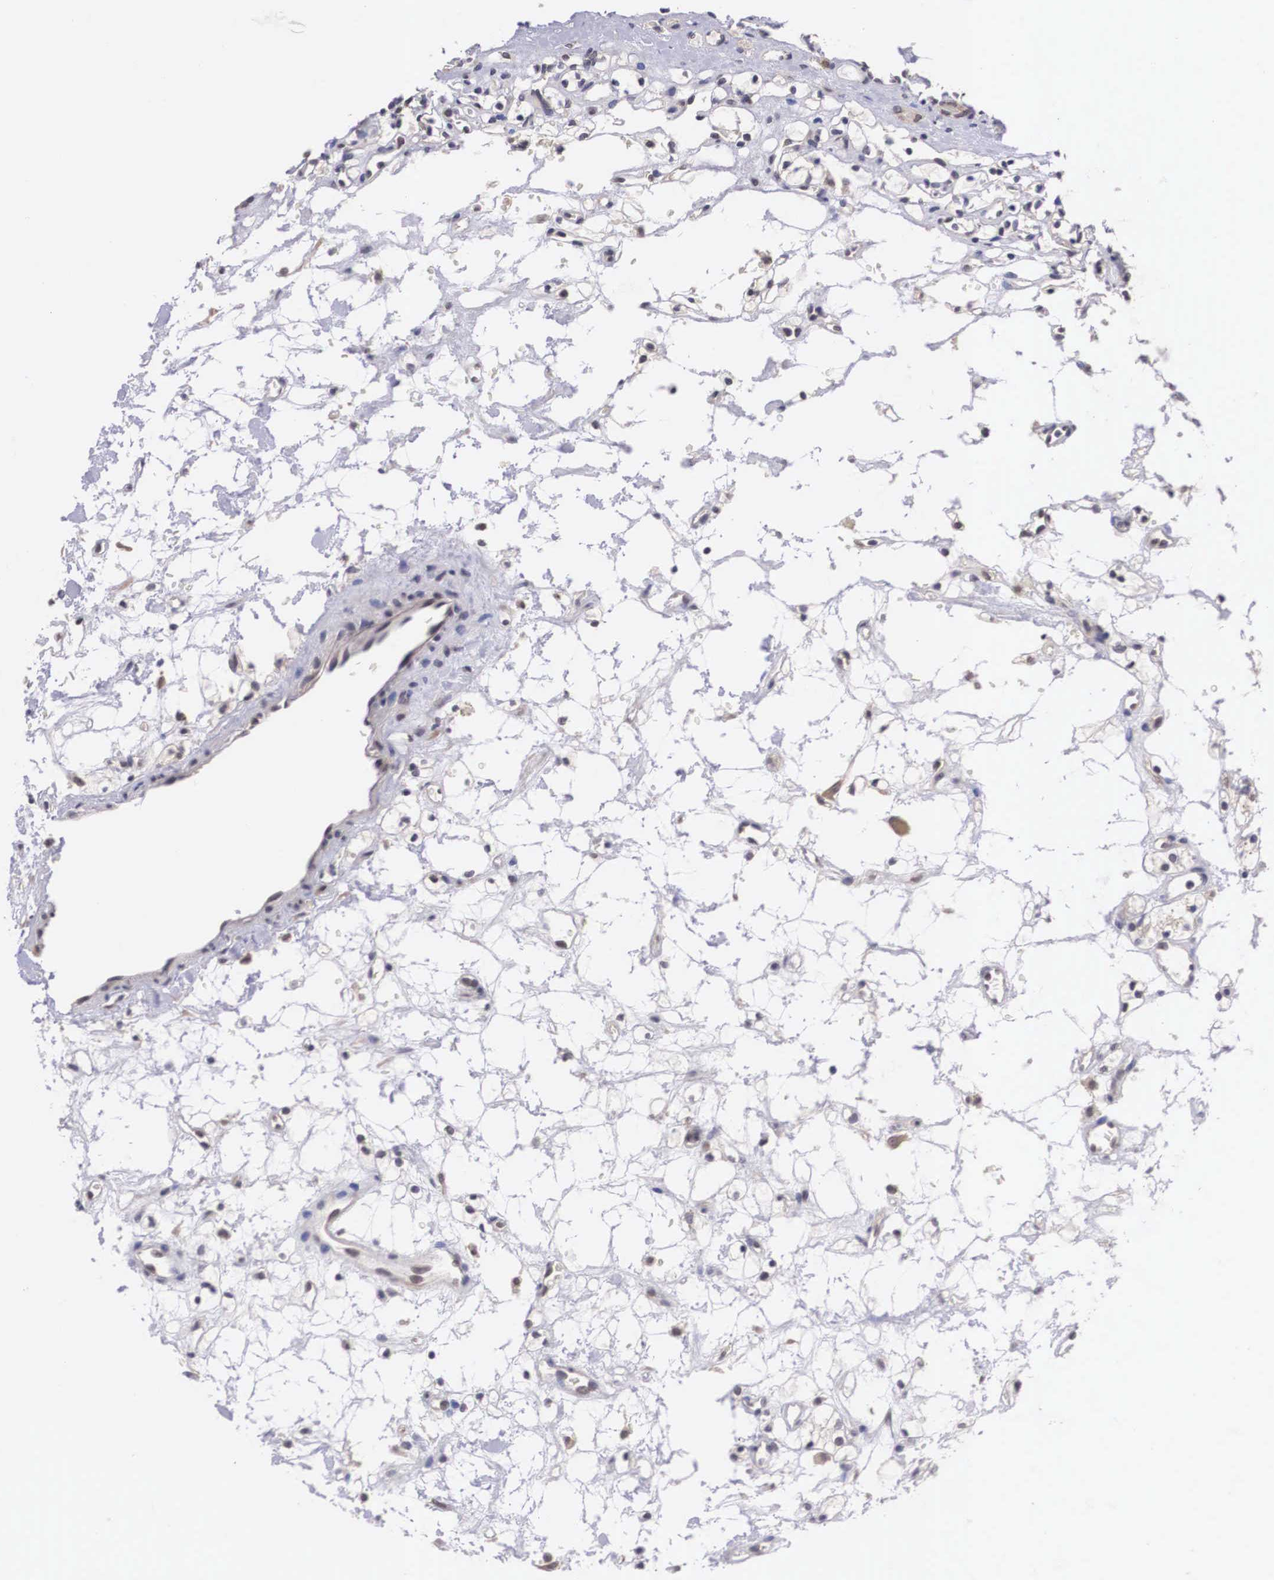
{"staining": {"intensity": "negative", "quantity": "none", "location": "none"}, "tissue": "renal cancer", "cell_type": "Tumor cells", "image_type": "cancer", "snomed": [{"axis": "morphology", "description": "Adenocarcinoma, NOS"}, {"axis": "topography", "description": "Kidney"}], "caption": "This is a photomicrograph of immunohistochemistry staining of renal adenocarcinoma, which shows no positivity in tumor cells.", "gene": "OTX2", "patient": {"sex": "female", "age": 60}}